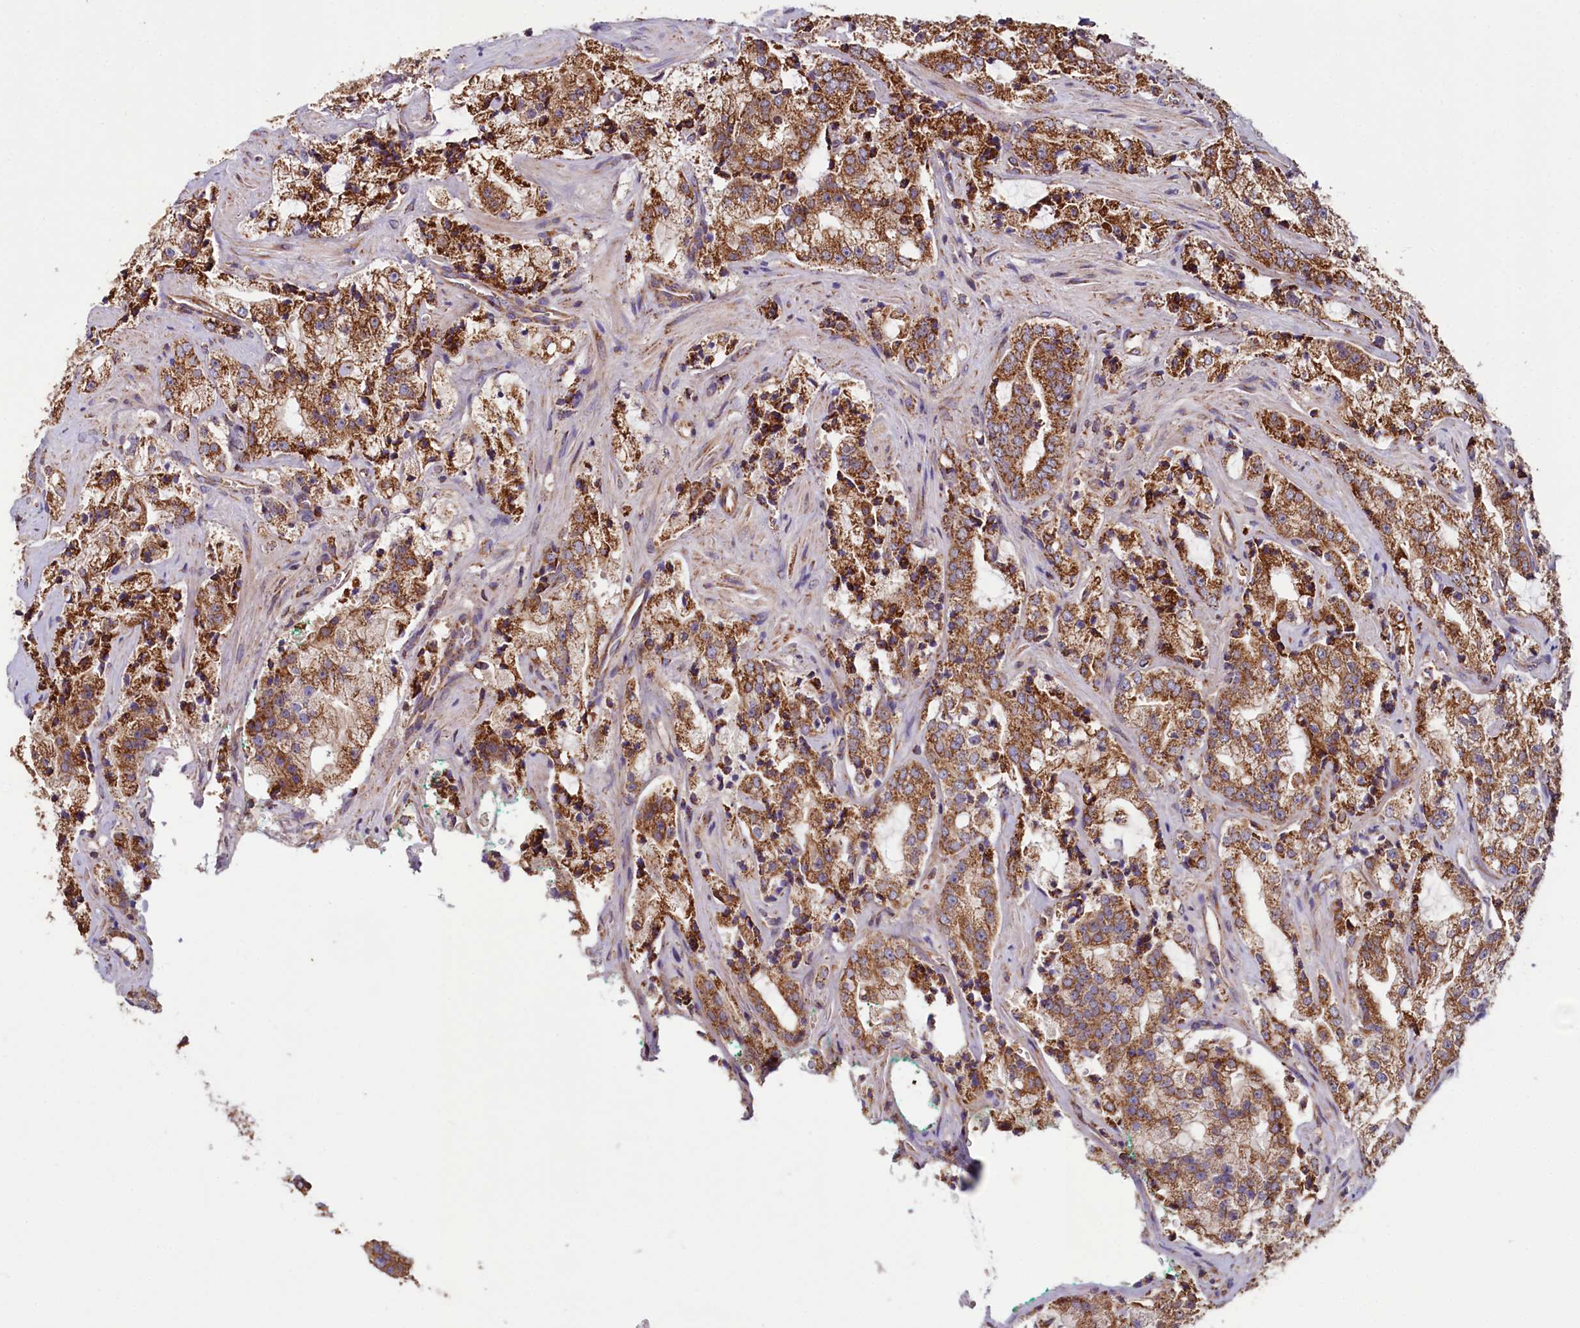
{"staining": {"intensity": "moderate", "quantity": ">75%", "location": "cytoplasmic/membranous"}, "tissue": "prostate cancer", "cell_type": "Tumor cells", "image_type": "cancer", "snomed": [{"axis": "morphology", "description": "Adenocarcinoma, High grade"}, {"axis": "topography", "description": "Prostate"}], "caption": "IHC of human adenocarcinoma (high-grade) (prostate) reveals medium levels of moderate cytoplasmic/membranous expression in about >75% of tumor cells.", "gene": "NUDT15", "patient": {"sex": "male", "age": 64}}